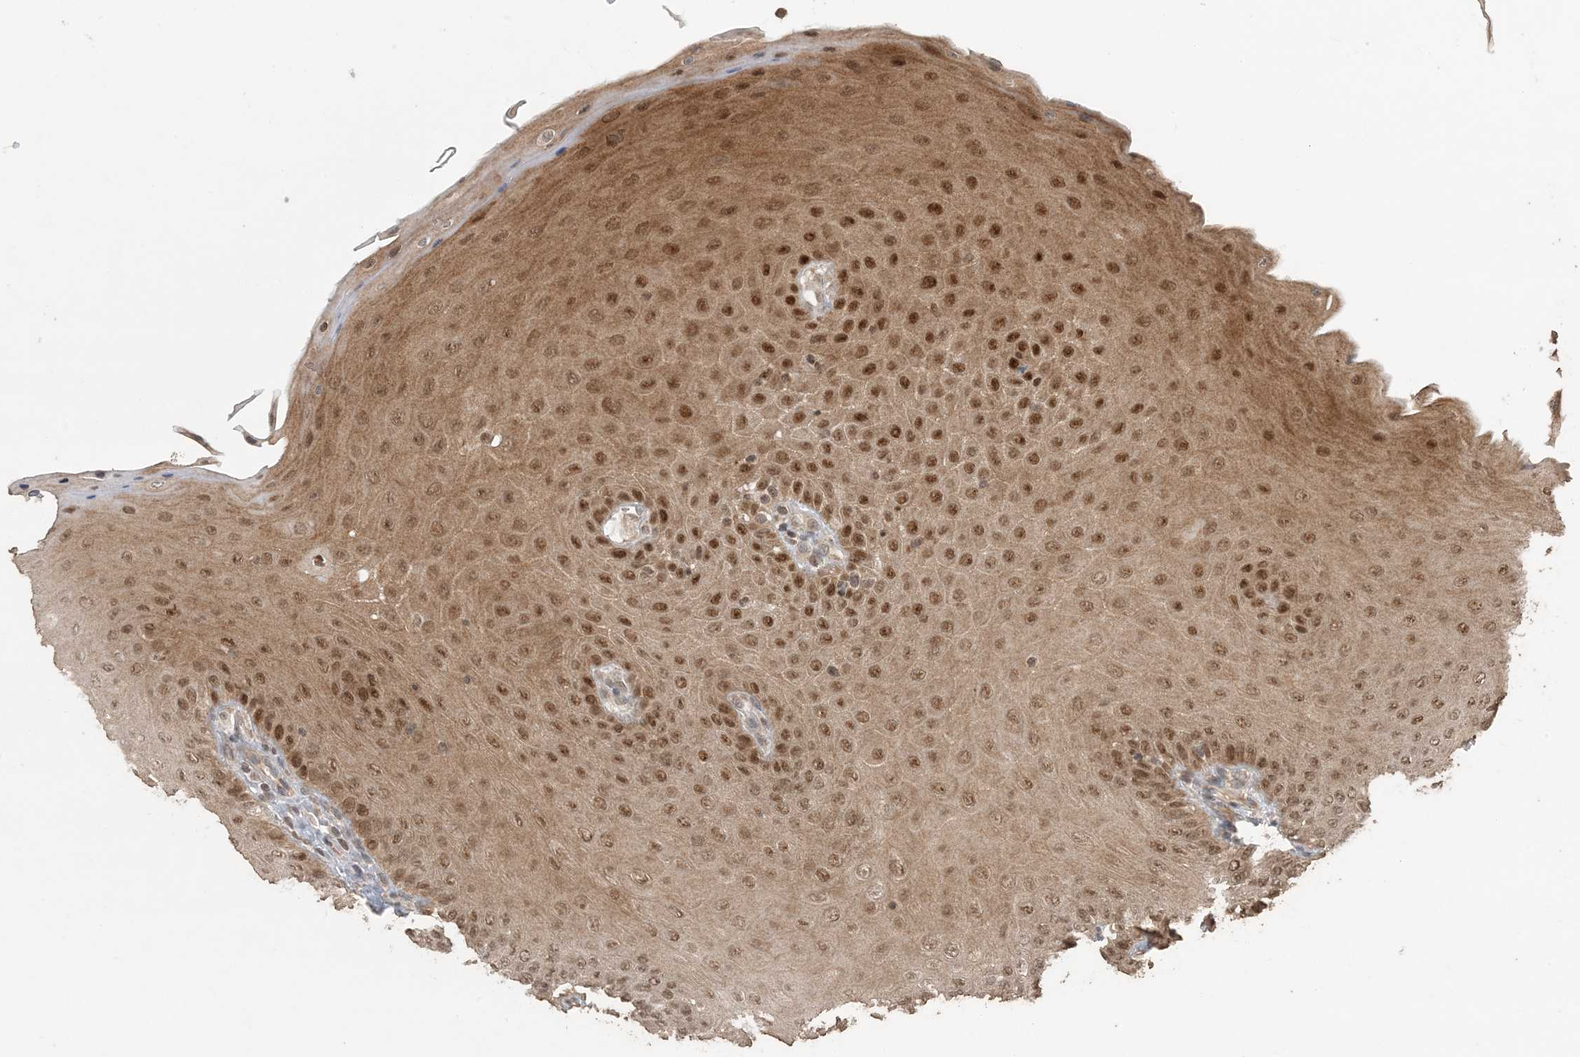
{"staining": {"intensity": "strong", "quantity": ">75%", "location": "cytoplasmic/membranous,nuclear"}, "tissue": "oral mucosa", "cell_type": "Squamous epithelial cells", "image_type": "normal", "snomed": [{"axis": "morphology", "description": "Normal tissue, NOS"}, {"axis": "topography", "description": "Oral tissue"}], "caption": "A high amount of strong cytoplasmic/membranous,nuclear positivity is present in about >75% of squamous epithelial cells in unremarkable oral mucosa. (Stains: DAB (3,3'-diaminobenzidine) in brown, nuclei in blue, Microscopy: brightfield microscopy at high magnification).", "gene": "ATP13A2", "patient": {"sex": "female", "age": 68}}